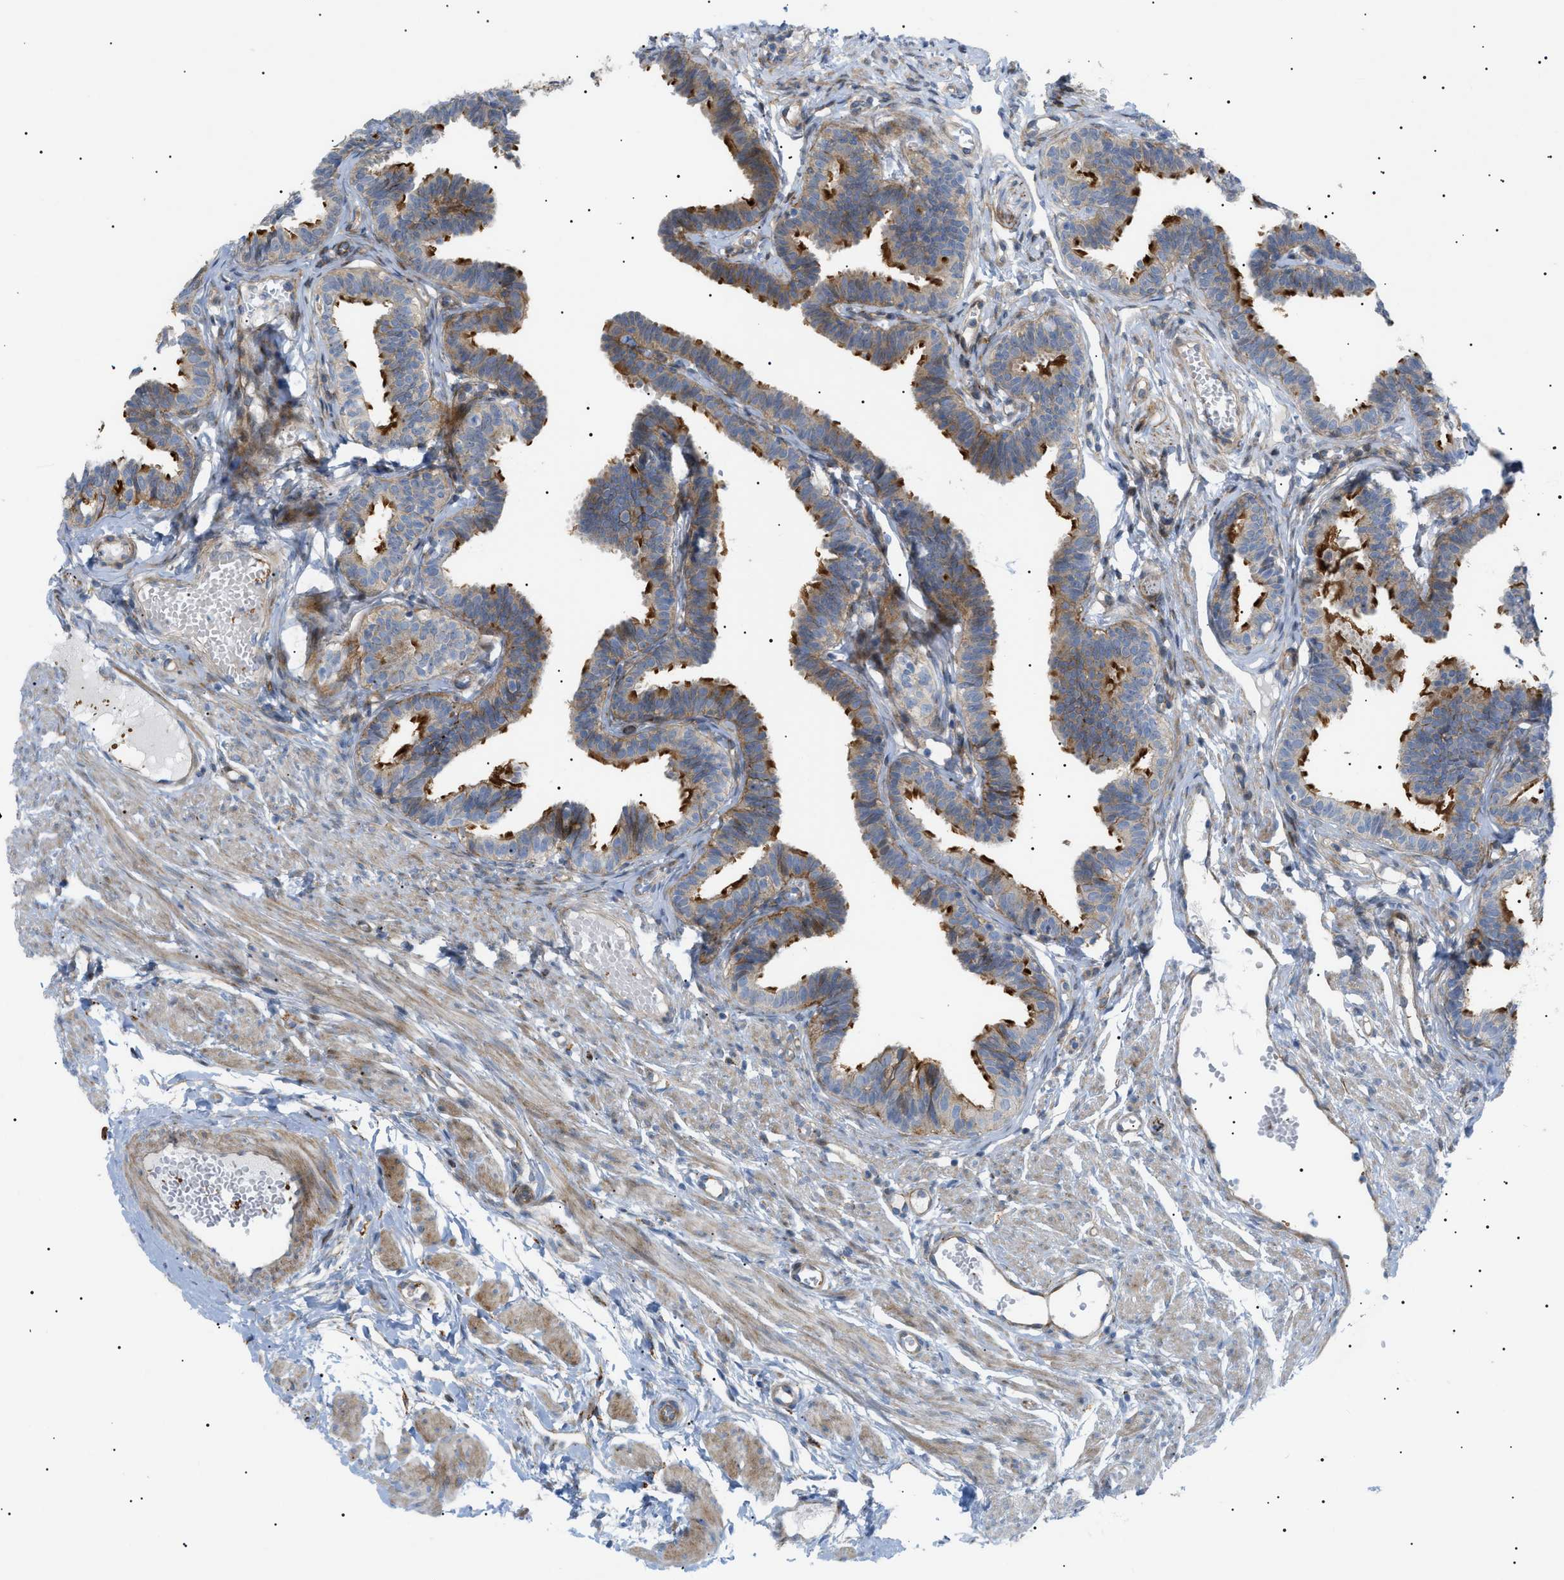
{"staining": {"intensity": "moderate", "quantity": "25%-75%", "location": "cytoplasmic/membranous"}, "tissue": "fallopian tube", "cell_type": "Glandular cells", "image_type": "normal", "snomed": [{"axis": "morphology", "description": "Normal tissue, NOS"}, {"axis": "topography", "description": "Fallopian tube"}, {"axis": "topography", "description": "Ovary"}], "caption": "The immunohistochemical stain highlights moderate cytoplasmic/membranous staining in glandular cells of benign fallopian tube.", "gene": "SFXN5", "patient": {"sex": "female", "age": 23}}